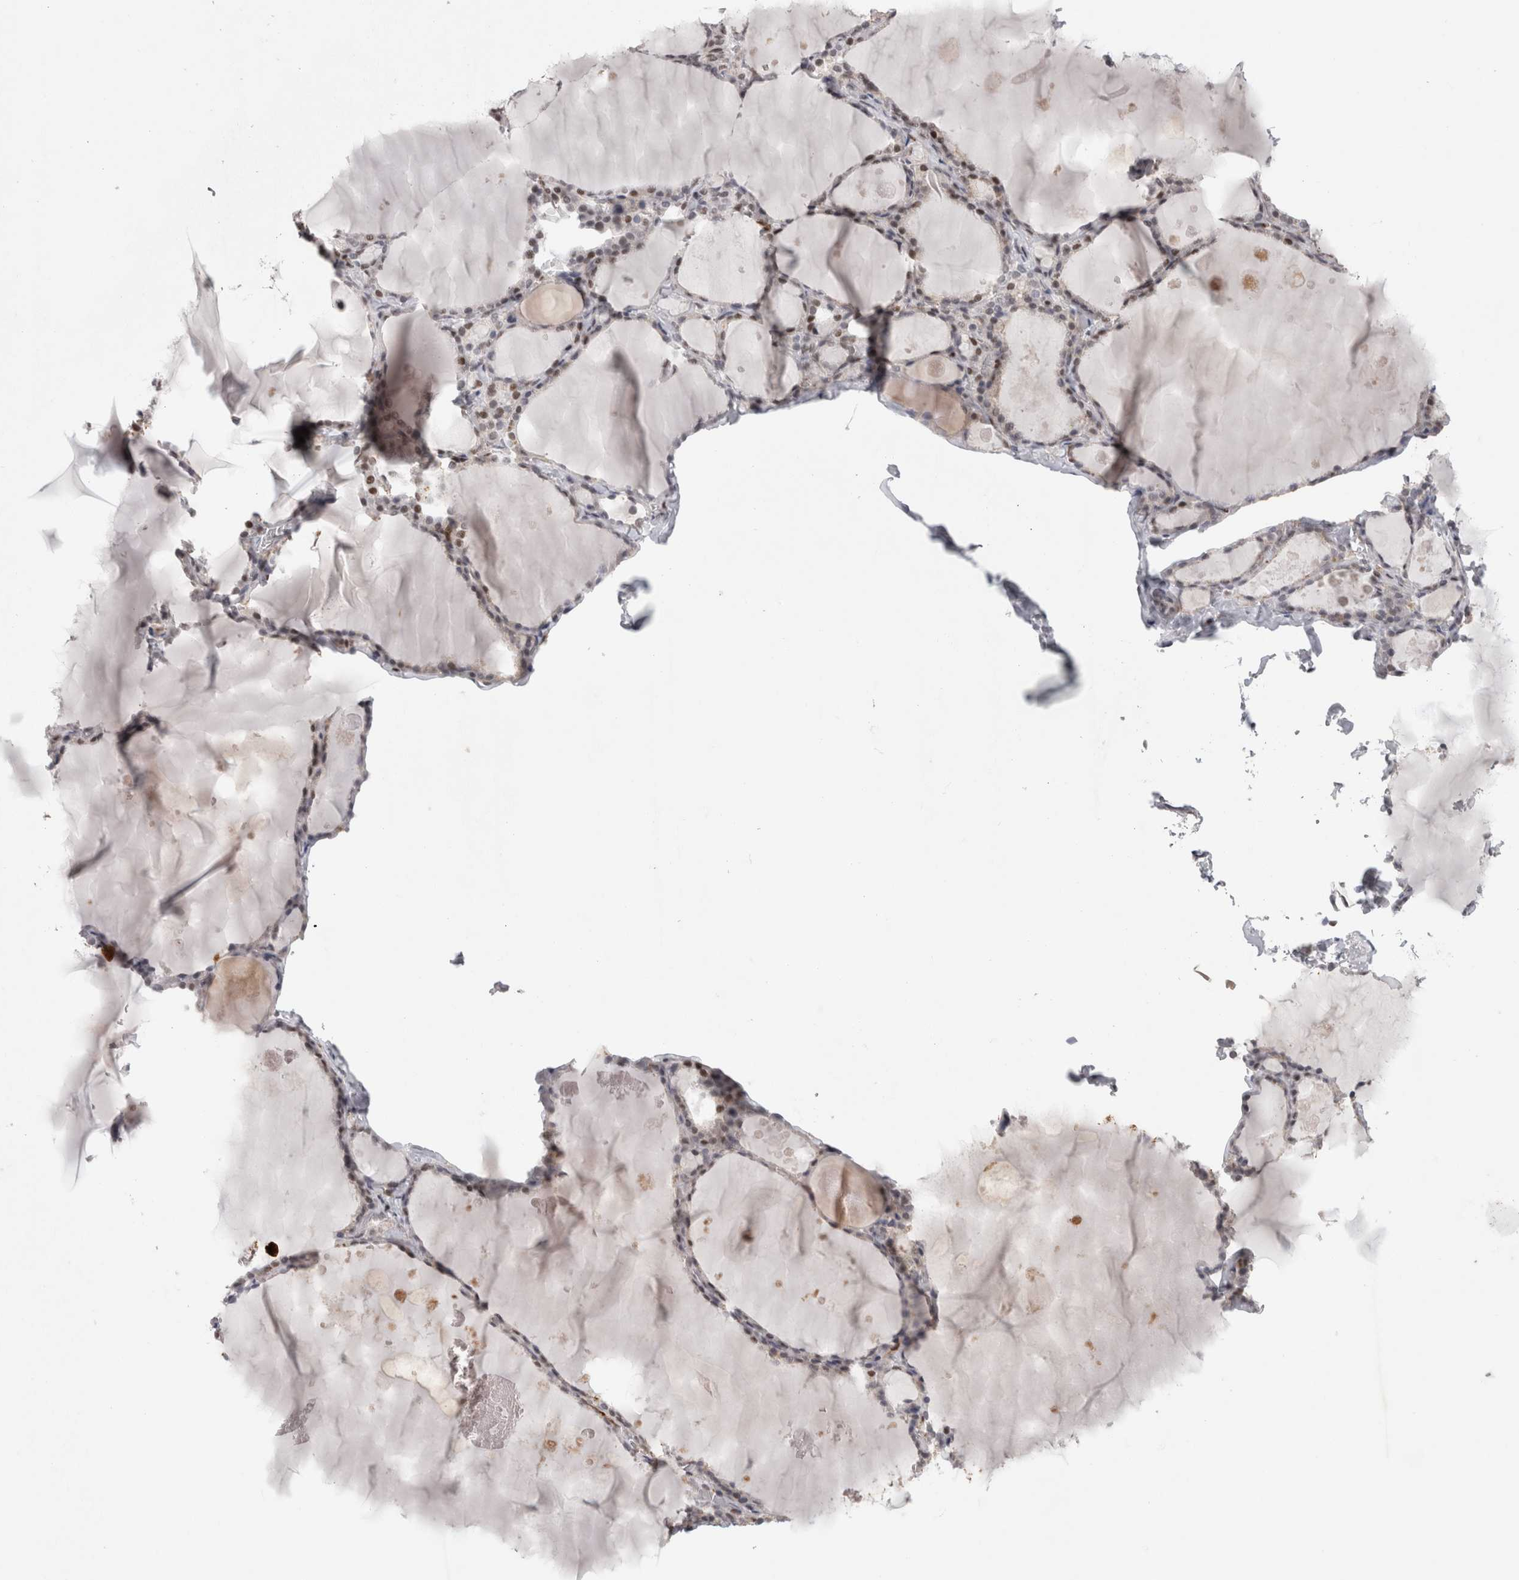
{"staining": {"intensity": "moderate", "quantity": "25%-75%", "location": "nuclear"}, "tissue": "thyroid gland", "cell_type": "Glandular cells", "image_type": "normal", "snomed": [{"axis": "morphology", "description": "Normal tissue, NOS"}, {"axis": "topography", "description": "Thyroid gland"}], "caption": "Immunohistochemical staining of normal thyroid gland reveals 25%-75% levels of moderate nuclear protein staining in approximately 25%-75% of glandular cells.", "gene": "SRARP", "patient": {"sex": "male", "age": 56}}